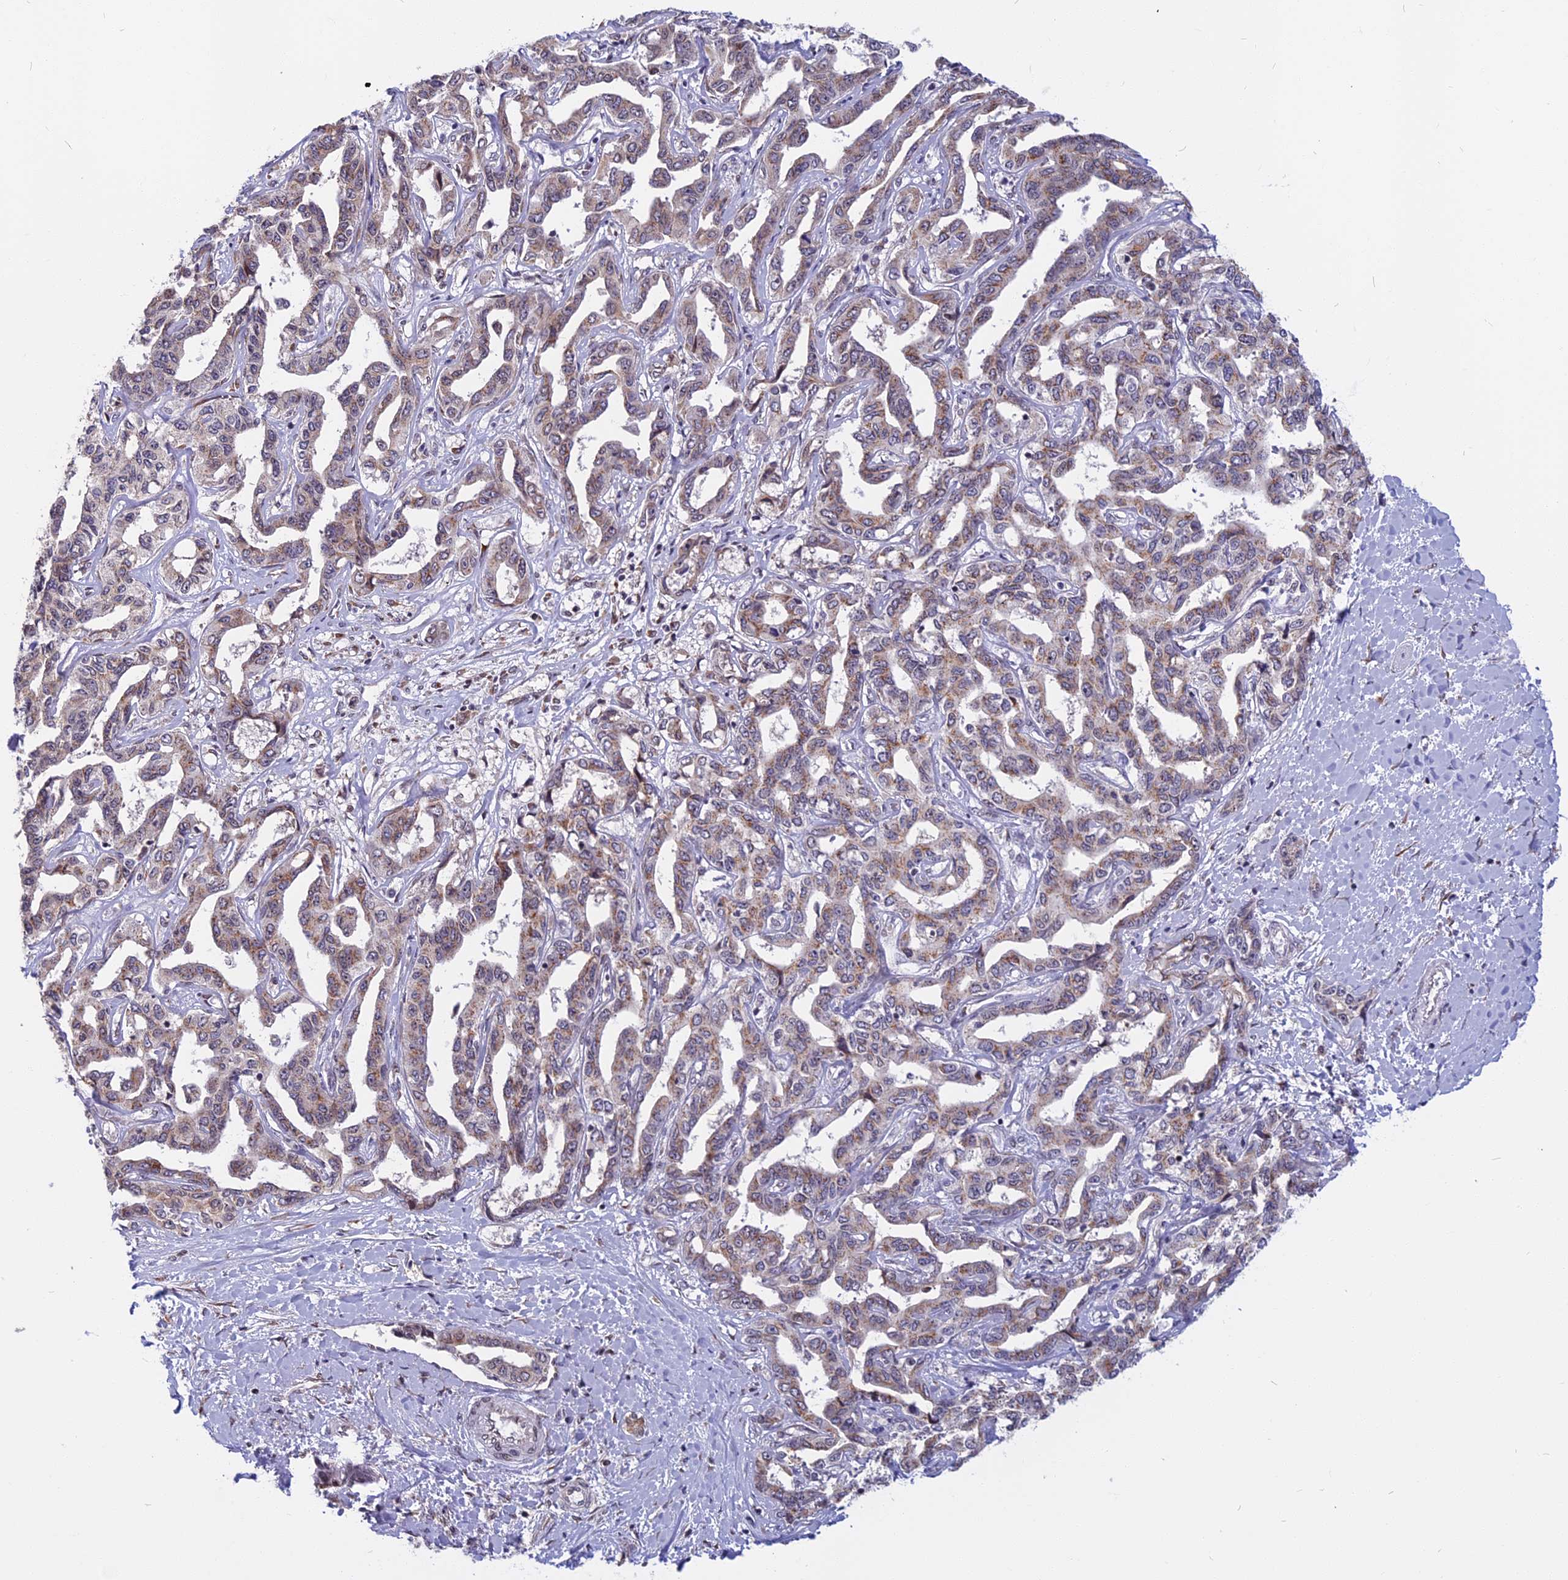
{"staining": {"intensity": "weak", "quantity": "25%-75%", "location": "cytoplasmic/membranous"}, "tissue": "liver cancer", "cell_type": "Tumor cells", "image_type": "cancer", "snomed": [{"axis": "morphology", "description": "Cholangiocarcinoma"}, {"axis": "topography", "description": "Liver"}], "caption": "The image reveals a brown stain indicating the presence of a protein in the cytoplasmic/membranous of tumor cells in cholangiocarcinoma (liver). The staining is performed using DAB brown chromogen to label protein expression. The nuclei are counter-stained blue using hematoxylin.", "gene": "CCDC113", "patient": {"sex": "male", "age": 59}}